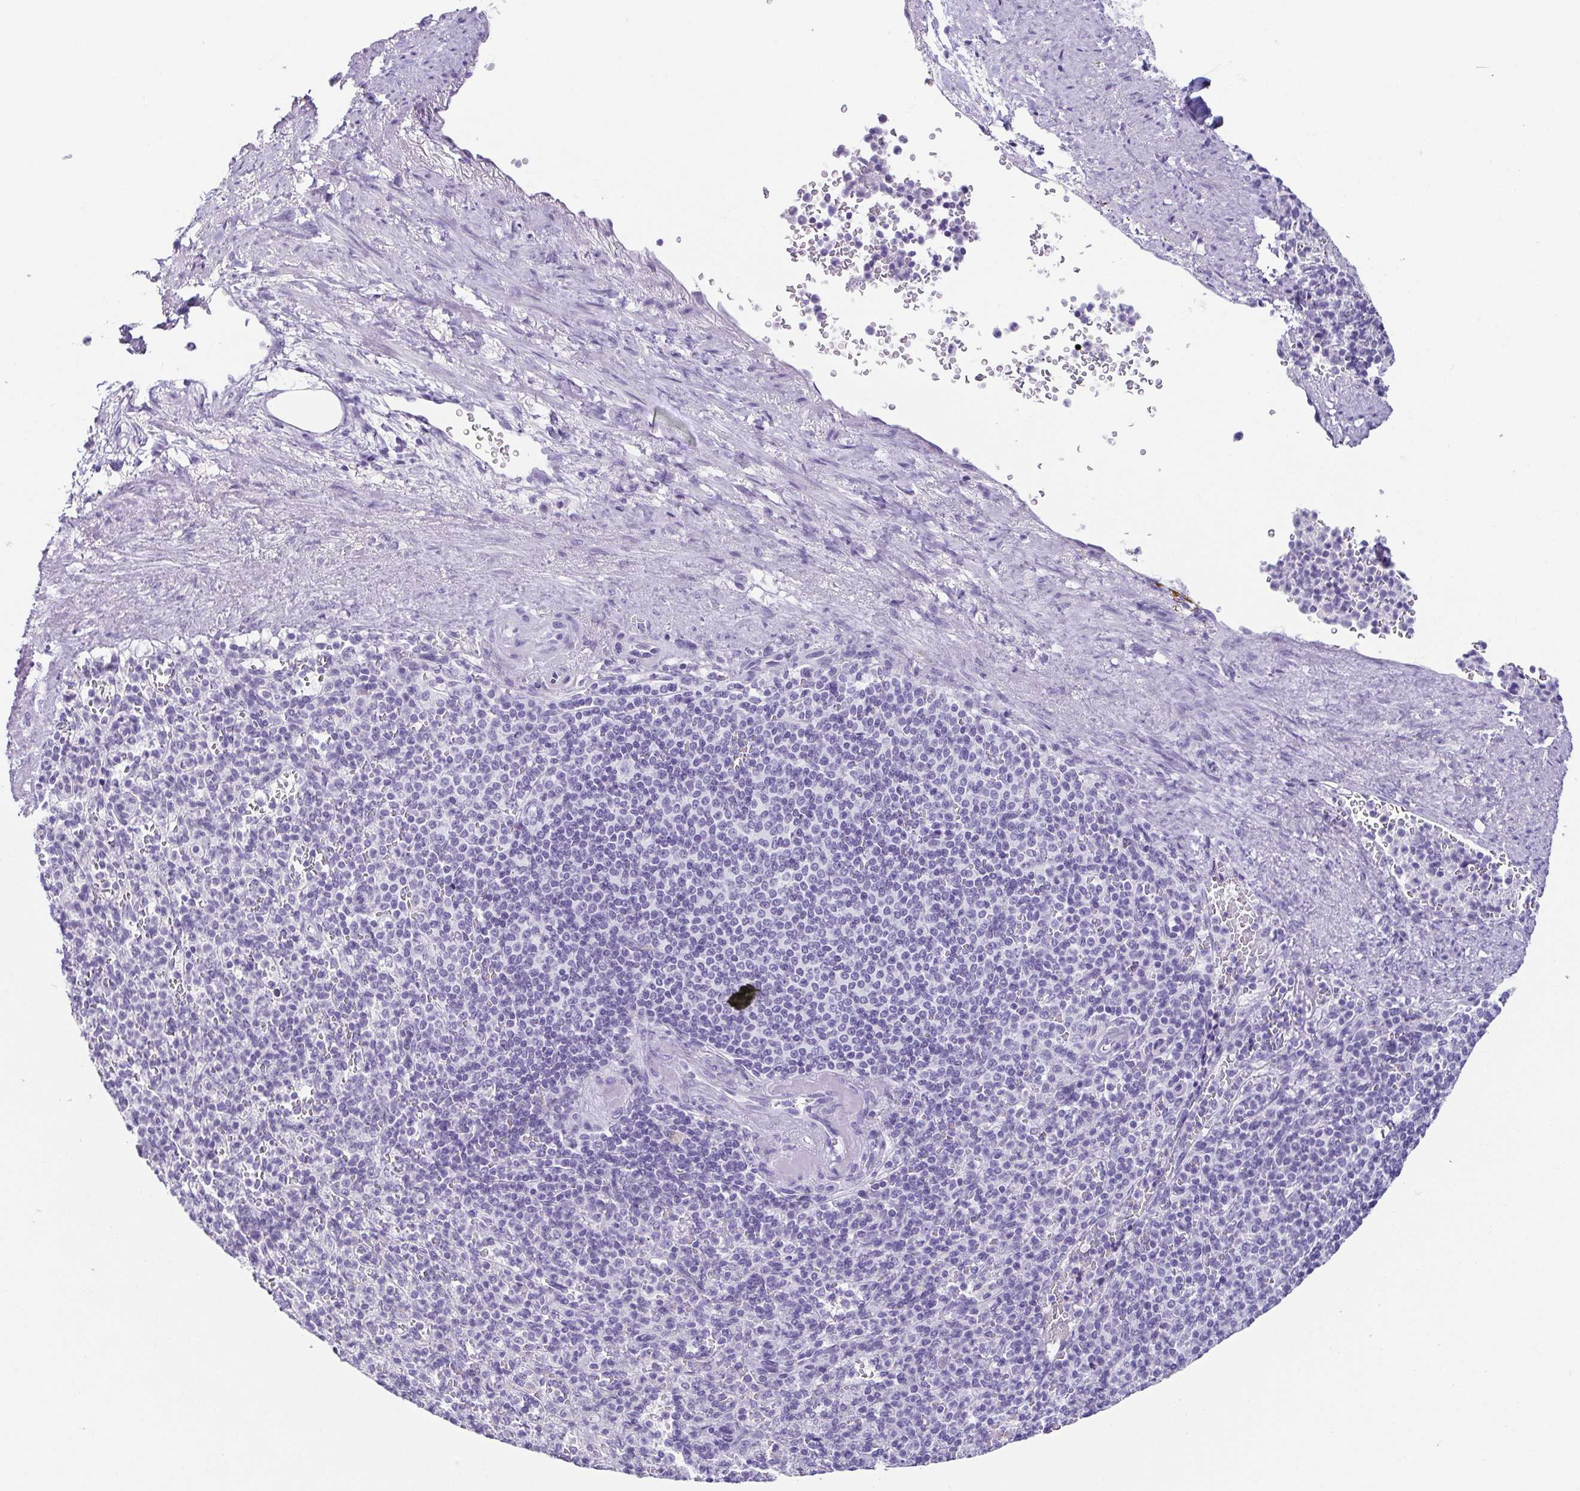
{"staining": {"intensity": "negative", "quantity": "none", "location": "none"}, "tissue": "spleen", "cell_type": "Cells in red pulp", "image_type": "normal", "snomed": [{"axis": "morphology", "description": "Normal tissue, NOS"}, {"axis": "topography", "description": "Spleen"}], "caption": "There is no significant staining in cells in red pulp of spleen. (Brightfield microscopy of DAB immunohistochemistry (IHC) at high magnification).", "gene": "ESX1", "patient": {"sex": "female", "age": 74}}